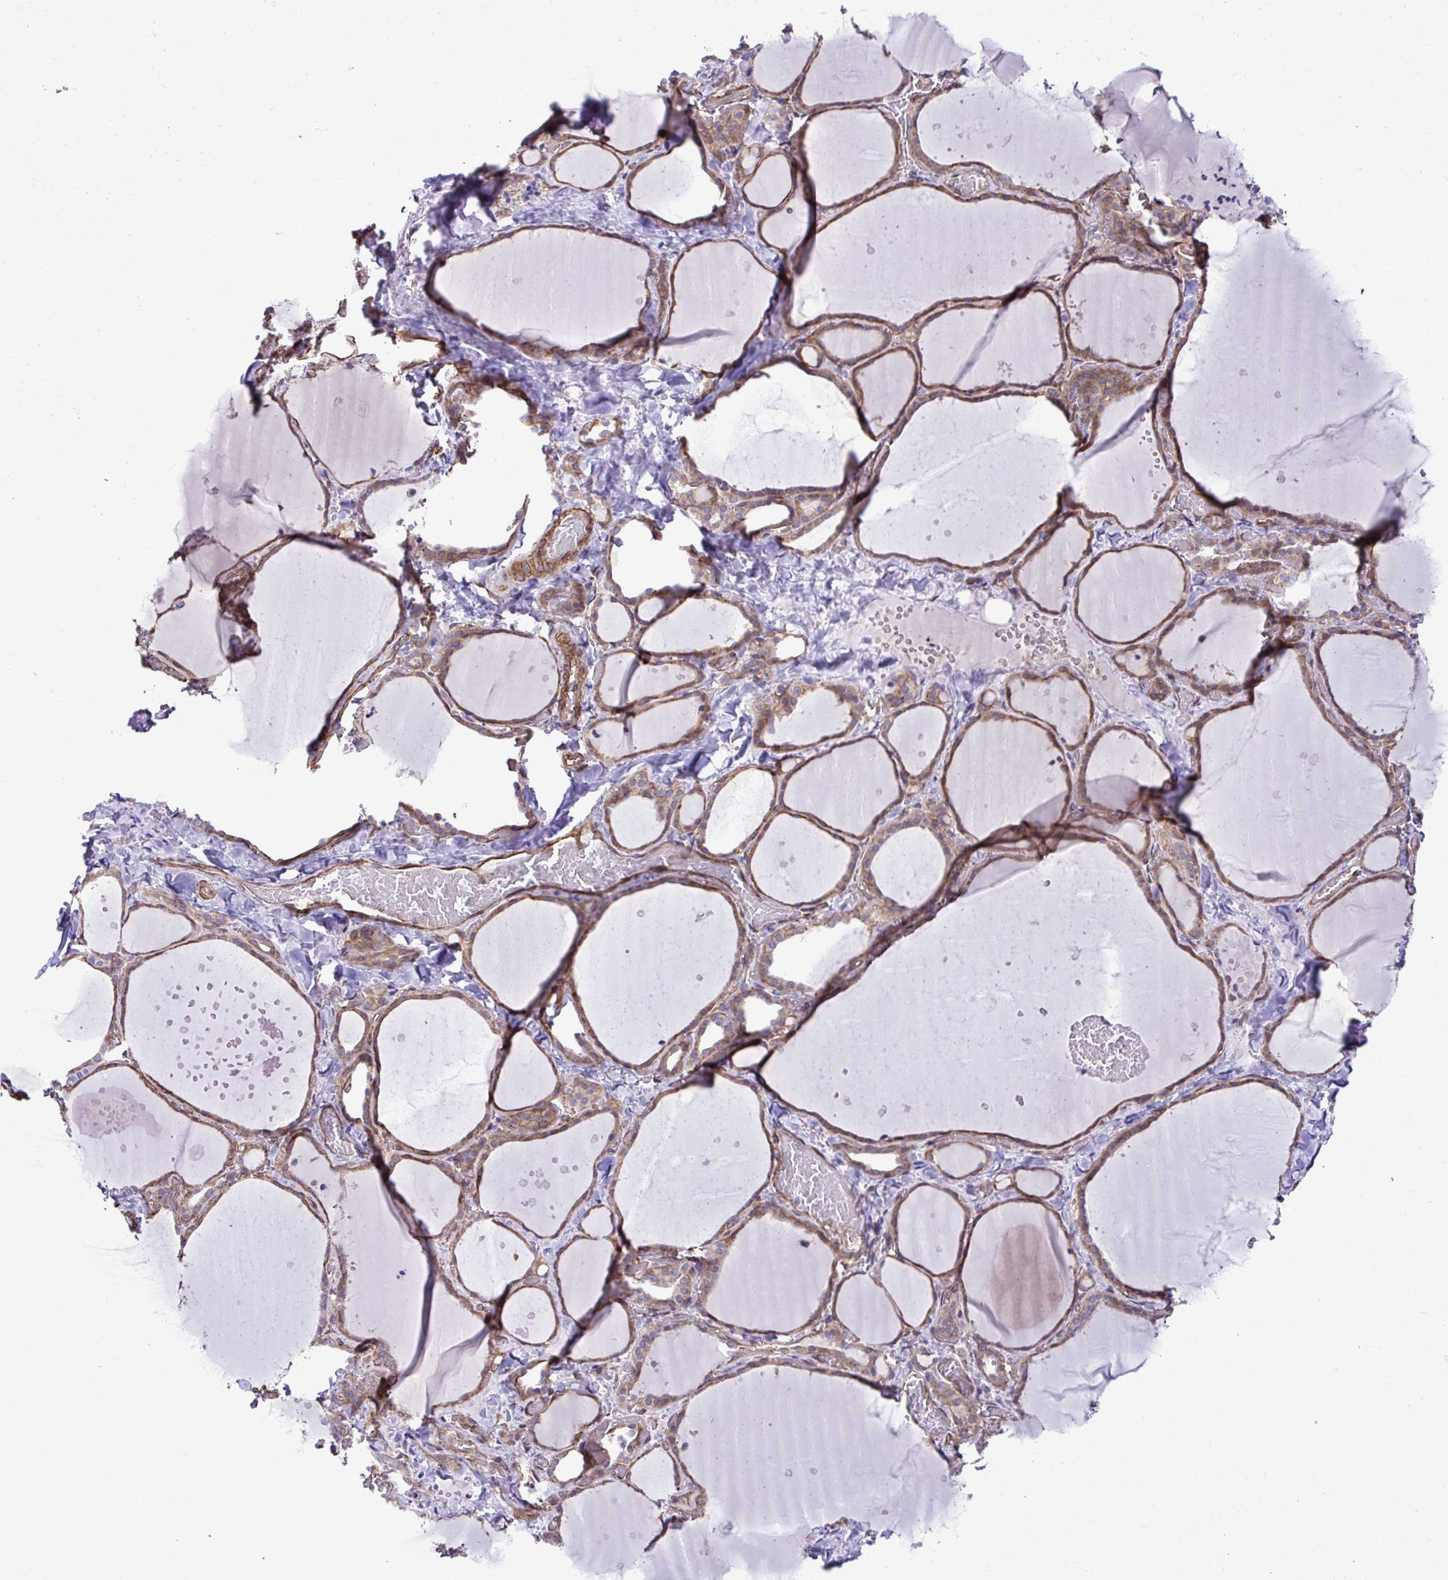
{"staining": {"intensity": "moderate", "quantity": "25%-75%", "location": "cytoplasmic/membranous"}, "tissue": "thyroid gland", "cell_type": "Glandular cells", "image_type": "normal", "snomed": [{"axis": "morphology", "description": "Normal tissue, NOS"}, {"axis": "topography", "description": "Thyroid gland"}], "caption": "Thyroid gland stained with DAB IHC shows medium levels of moderate cytoplasmic/membranous expression in about 25%-75% of glandular cells. The staining was performed using DAB, with brown indicating positive protein expression. Nuclei are stained blue with hematoxylin.", "gene": "TRIM52", "patient": {"sex": "female", "age": 36}}